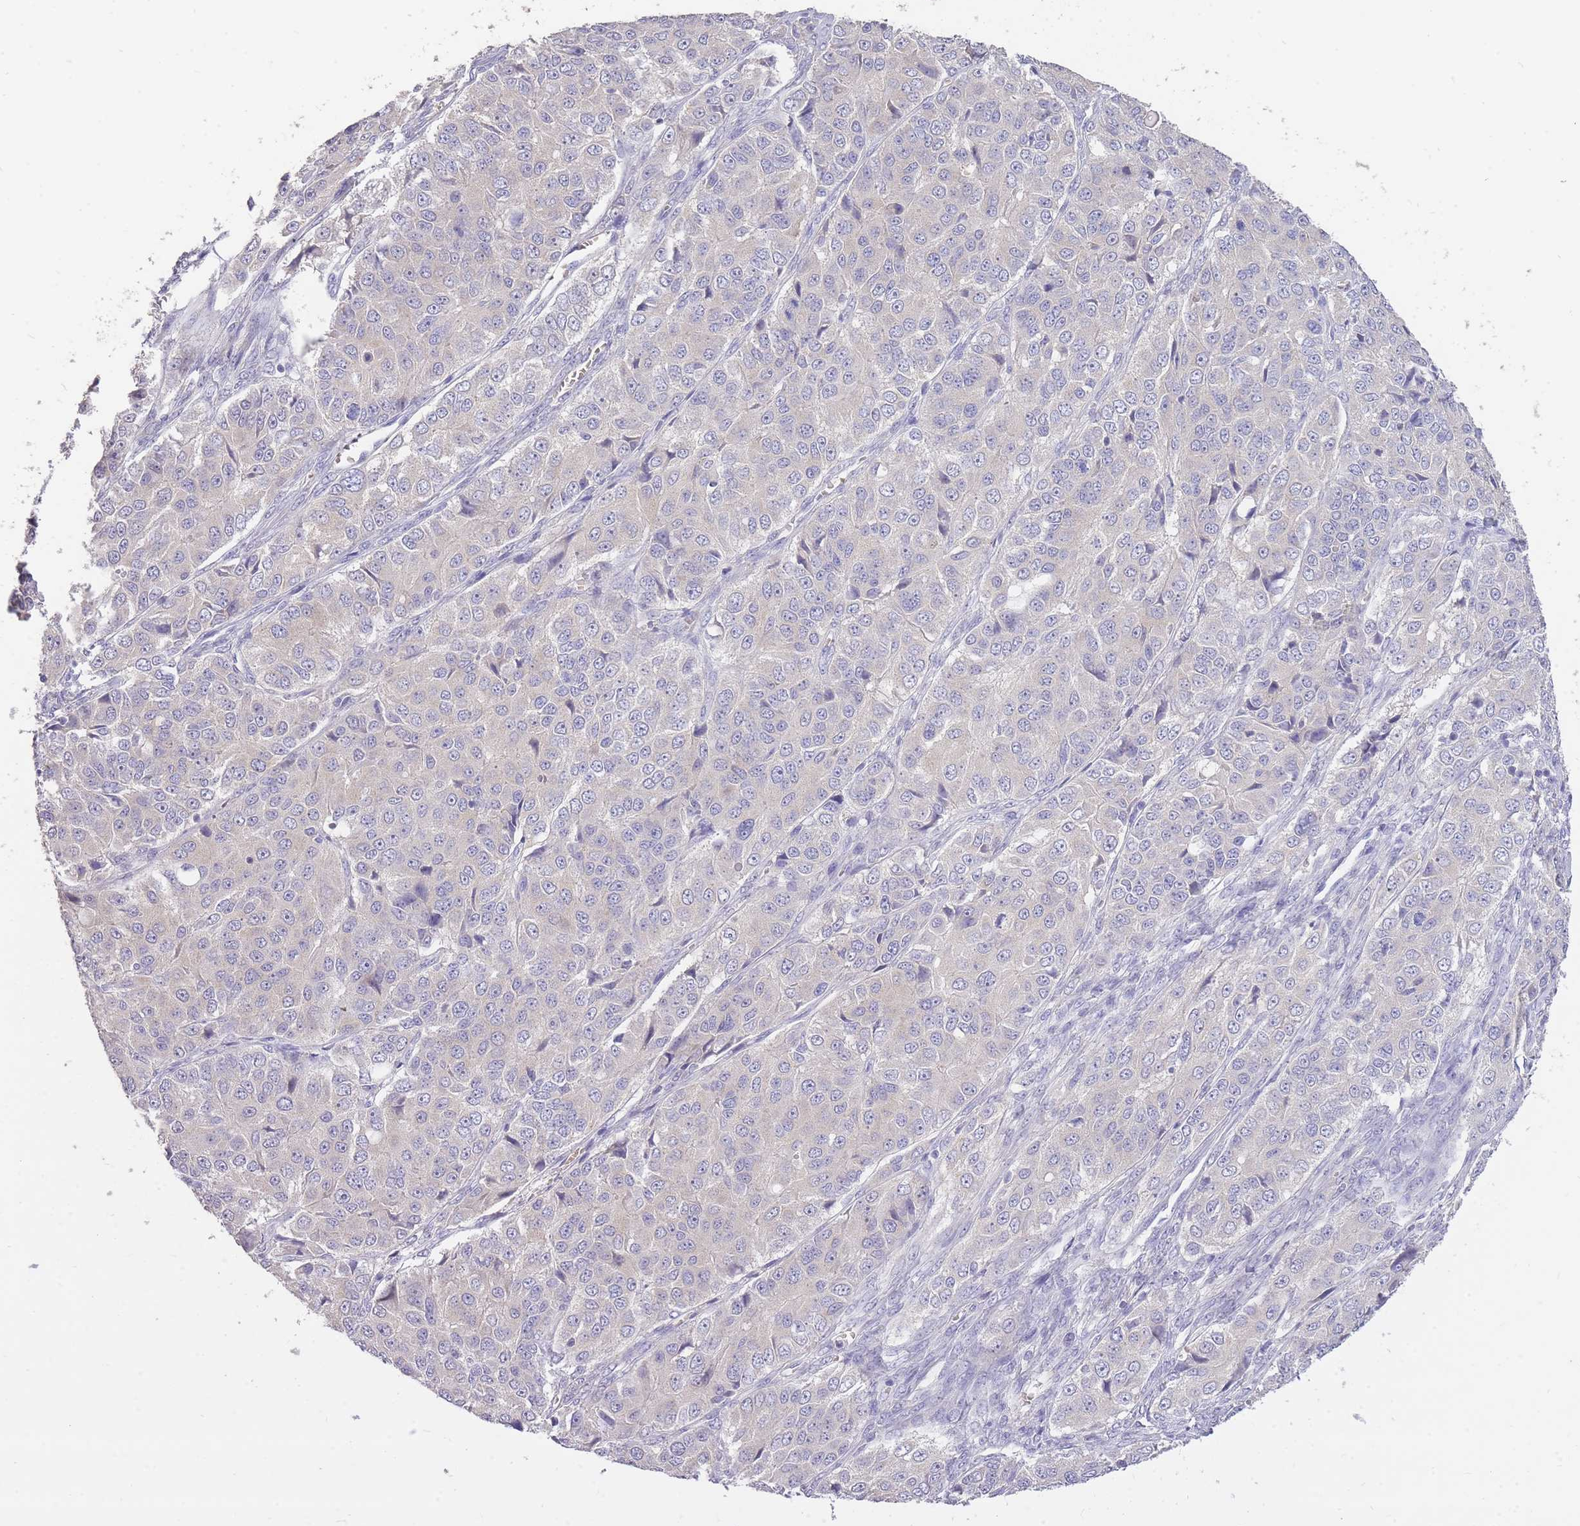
{"staining": {"intensity": "negative", "quantity": "none", "location": "none"}, "tissue": "ovarian cancer", "cell_type": "Tumor cells", "image_type": "cancer", "snomed": [{"axis": "morphology", "description": "Carcinoma, endometroid"}, {"axis": "topography", "description": "Ovary"}], "caption": "An image of human endometroid carcinoma (ovarian) is negative for staining in tumor cells.", "gene": "FRG2C", "patient": {"sex": "female", "age": 51}}